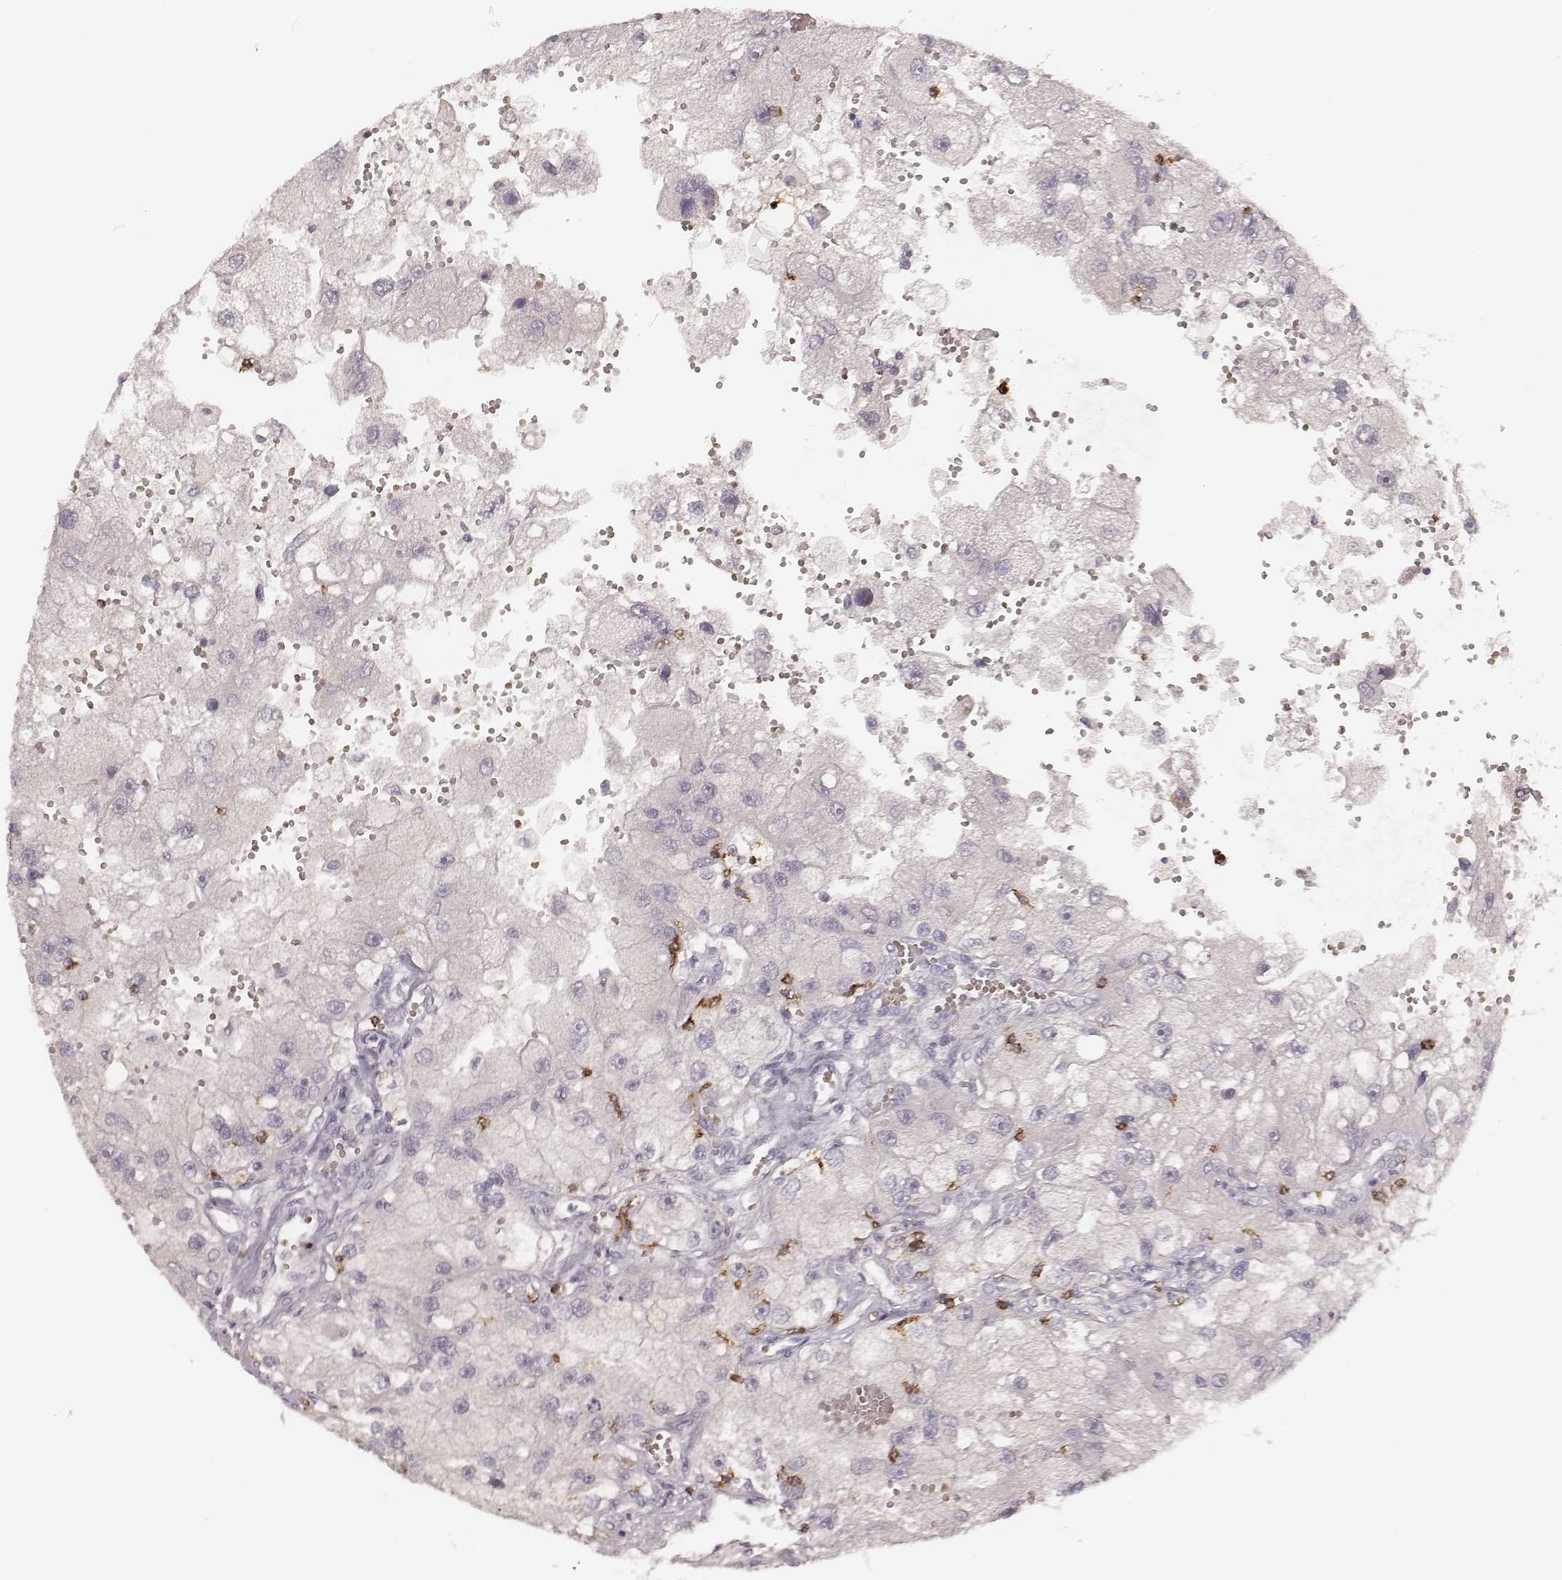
{"staining": {"intensity": "negative", "quantity": "none", "location": "none"}, "tissue": "renal cancer", "cell_type": "Tumor cells", "image_type": "cancer", "snomed": [{"axis": "morphology", "description": "Adenocarcinoma, NOS"}, {"axis": "topography", "description": "Kidney"}], "caption": "The immunohistochemistry (IHC) histopathology image has no significant positivity in tumor cells of renal adenocarcinoma tissue. (Stains: DAB (3,3'-diaminobenzidine) immunohistochemistry with hematoxylin counter stain, Microscopy: brightfield microscopy at high magnification).", "gene": "CD8A", "patient": {"sex": "male", "age": 63}}